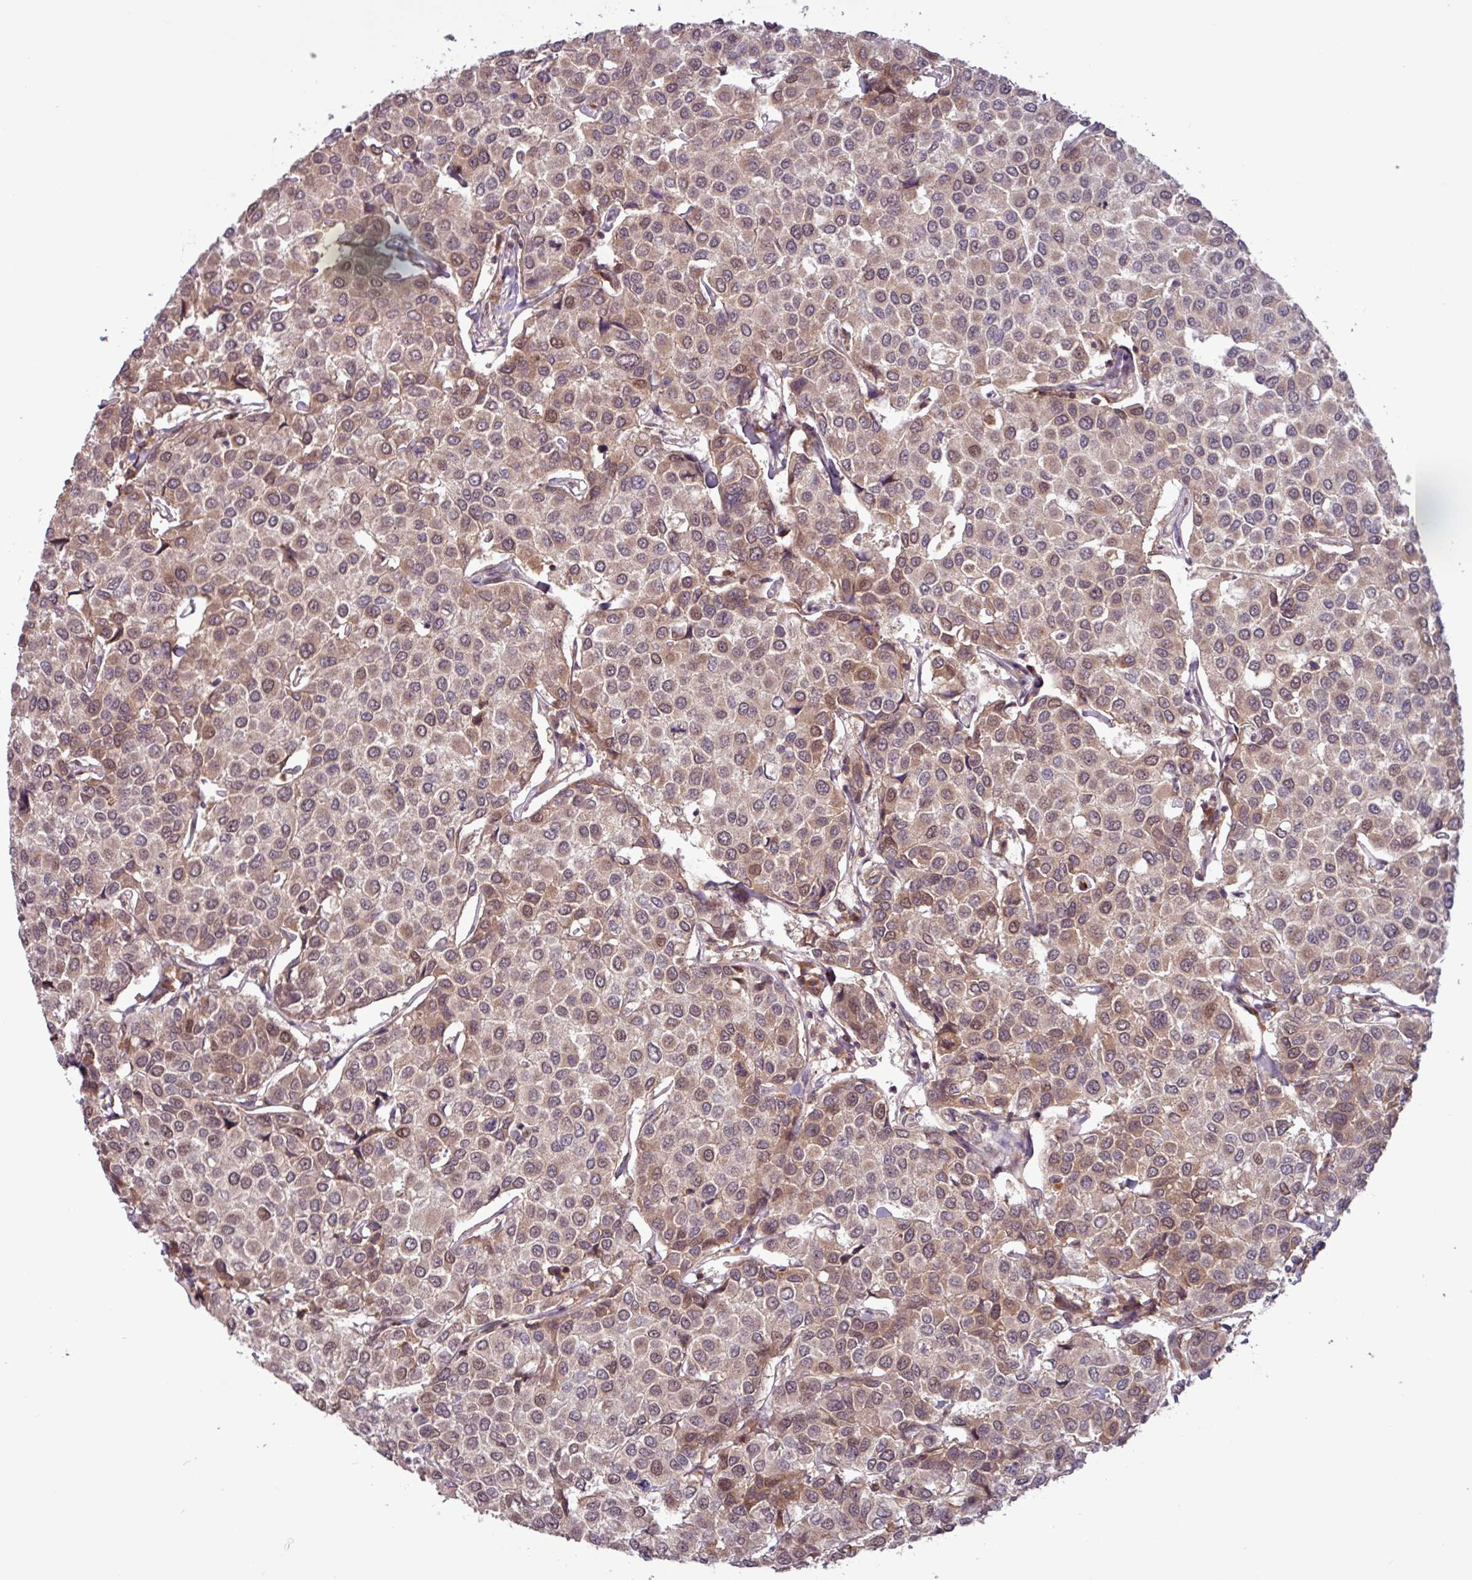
{"staining": {"intensity": "moderate", "quantity": "25%-75%", "location": "cytoplasmic/membranous,nuclear"}, "tissue": "breast cancer", "cell_type": "Tumor cells", "image_type": "cancer", "snomed": [{"axis": "morphology", "description": "Duct carcinoma"}, {"axis": "topography", "description": "Breast"}], "caption": "Protein analysis of breast cancer (invasive ductal carcinoma) tissue exhibits moderate cytoplasmic/membranous and nuclear expression in approximately 25%-75% of tumor cells.", "gene": "PRRX1", "patient": {"sex": "female", "age": 55}}